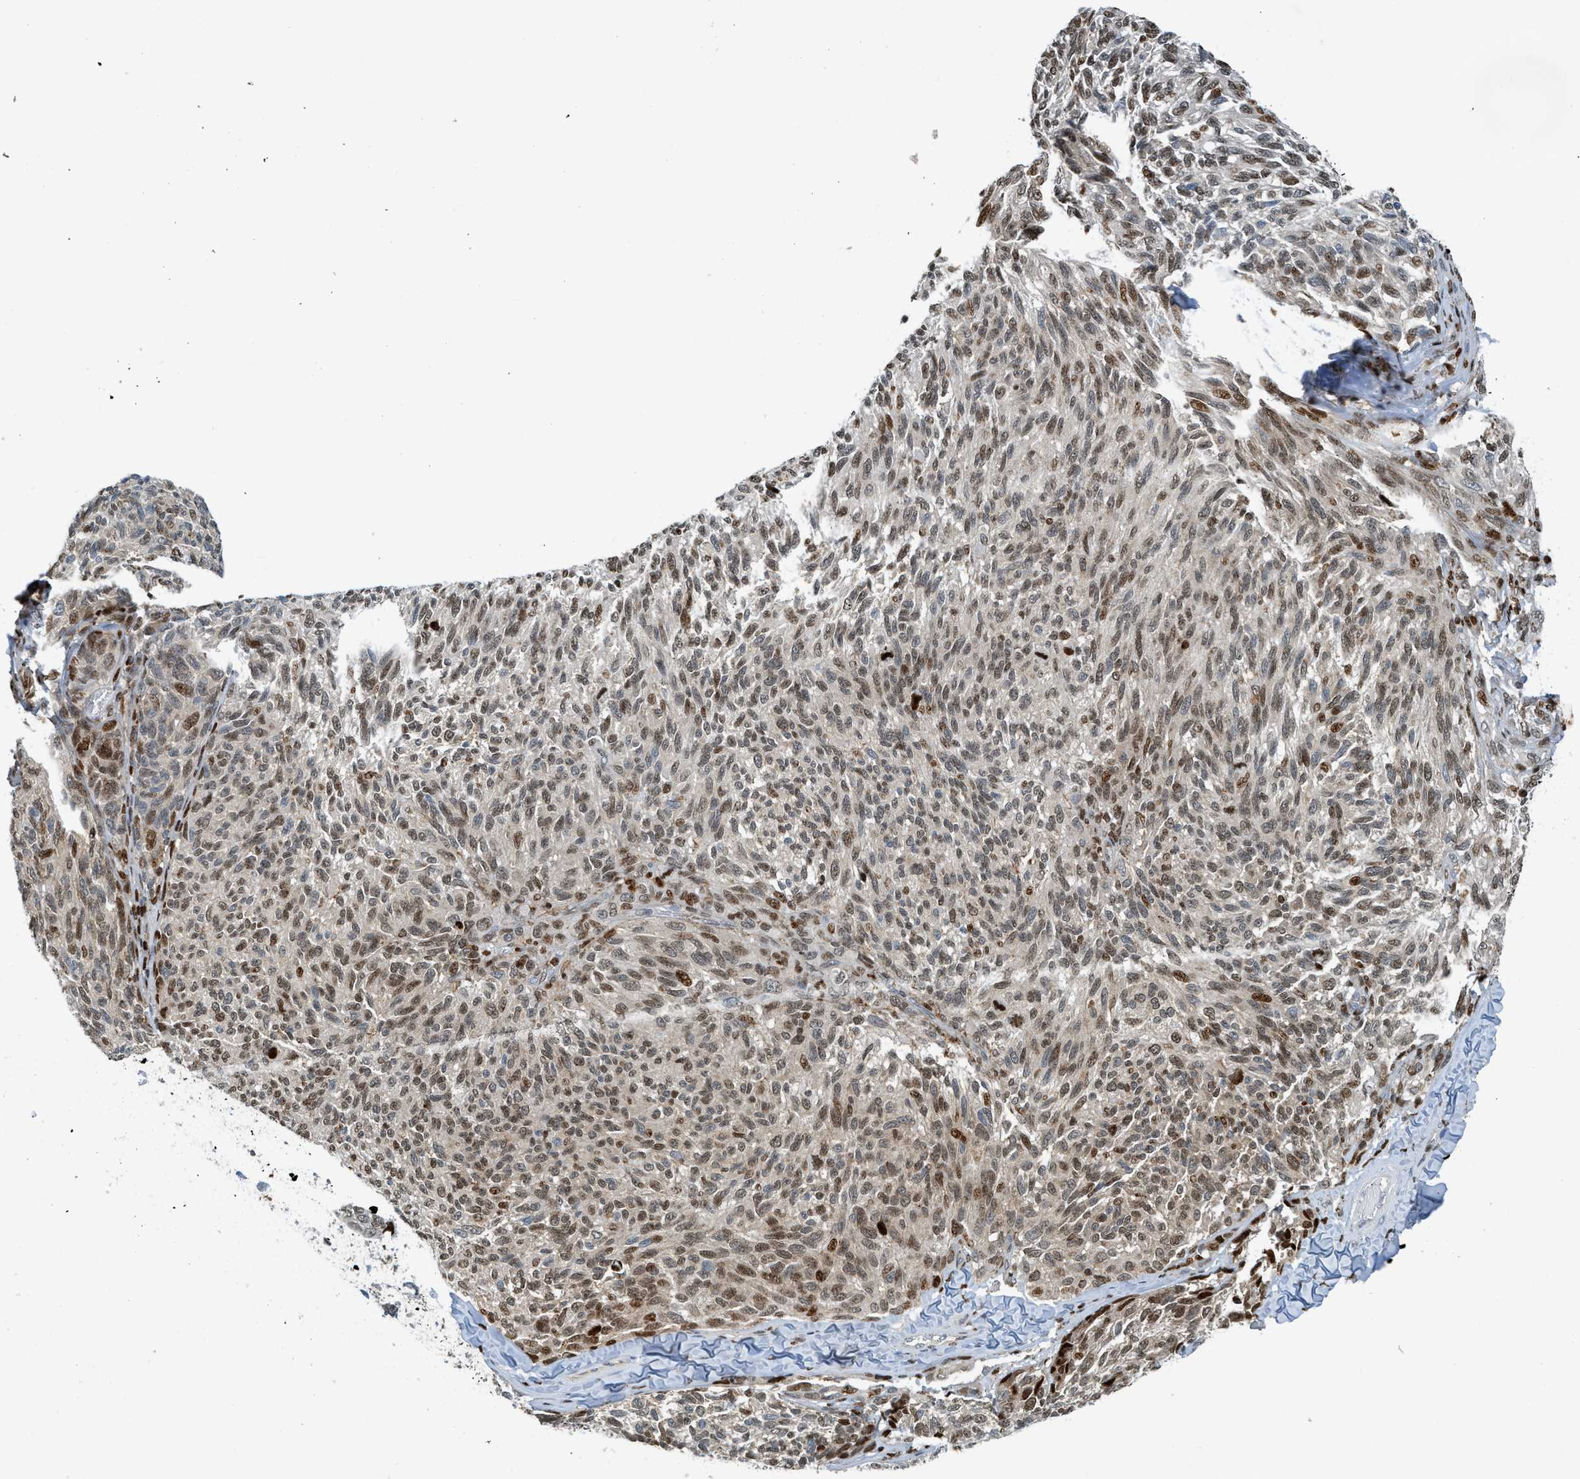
{"staining": {"intensity": "moderate", "quantity": "25%-75%", "location": "nuclear"}, "tissue": "melanoma", "cell_type": "Tumor cells", "image_type": "cancer", "snomed": [{"axis": "morphology", "description": "Malignant melanoma, NOS"}, {"axis": "topography", "description": "Skin"}], "caption": "Immunohistochemistry (DAB) staining of human malignant melanoma shows moderate nuclear protein expression in approximately 25%-75% of tumor cells.", "gene": "SH3D19", "patient": {"sex": "female", "age": 73}}